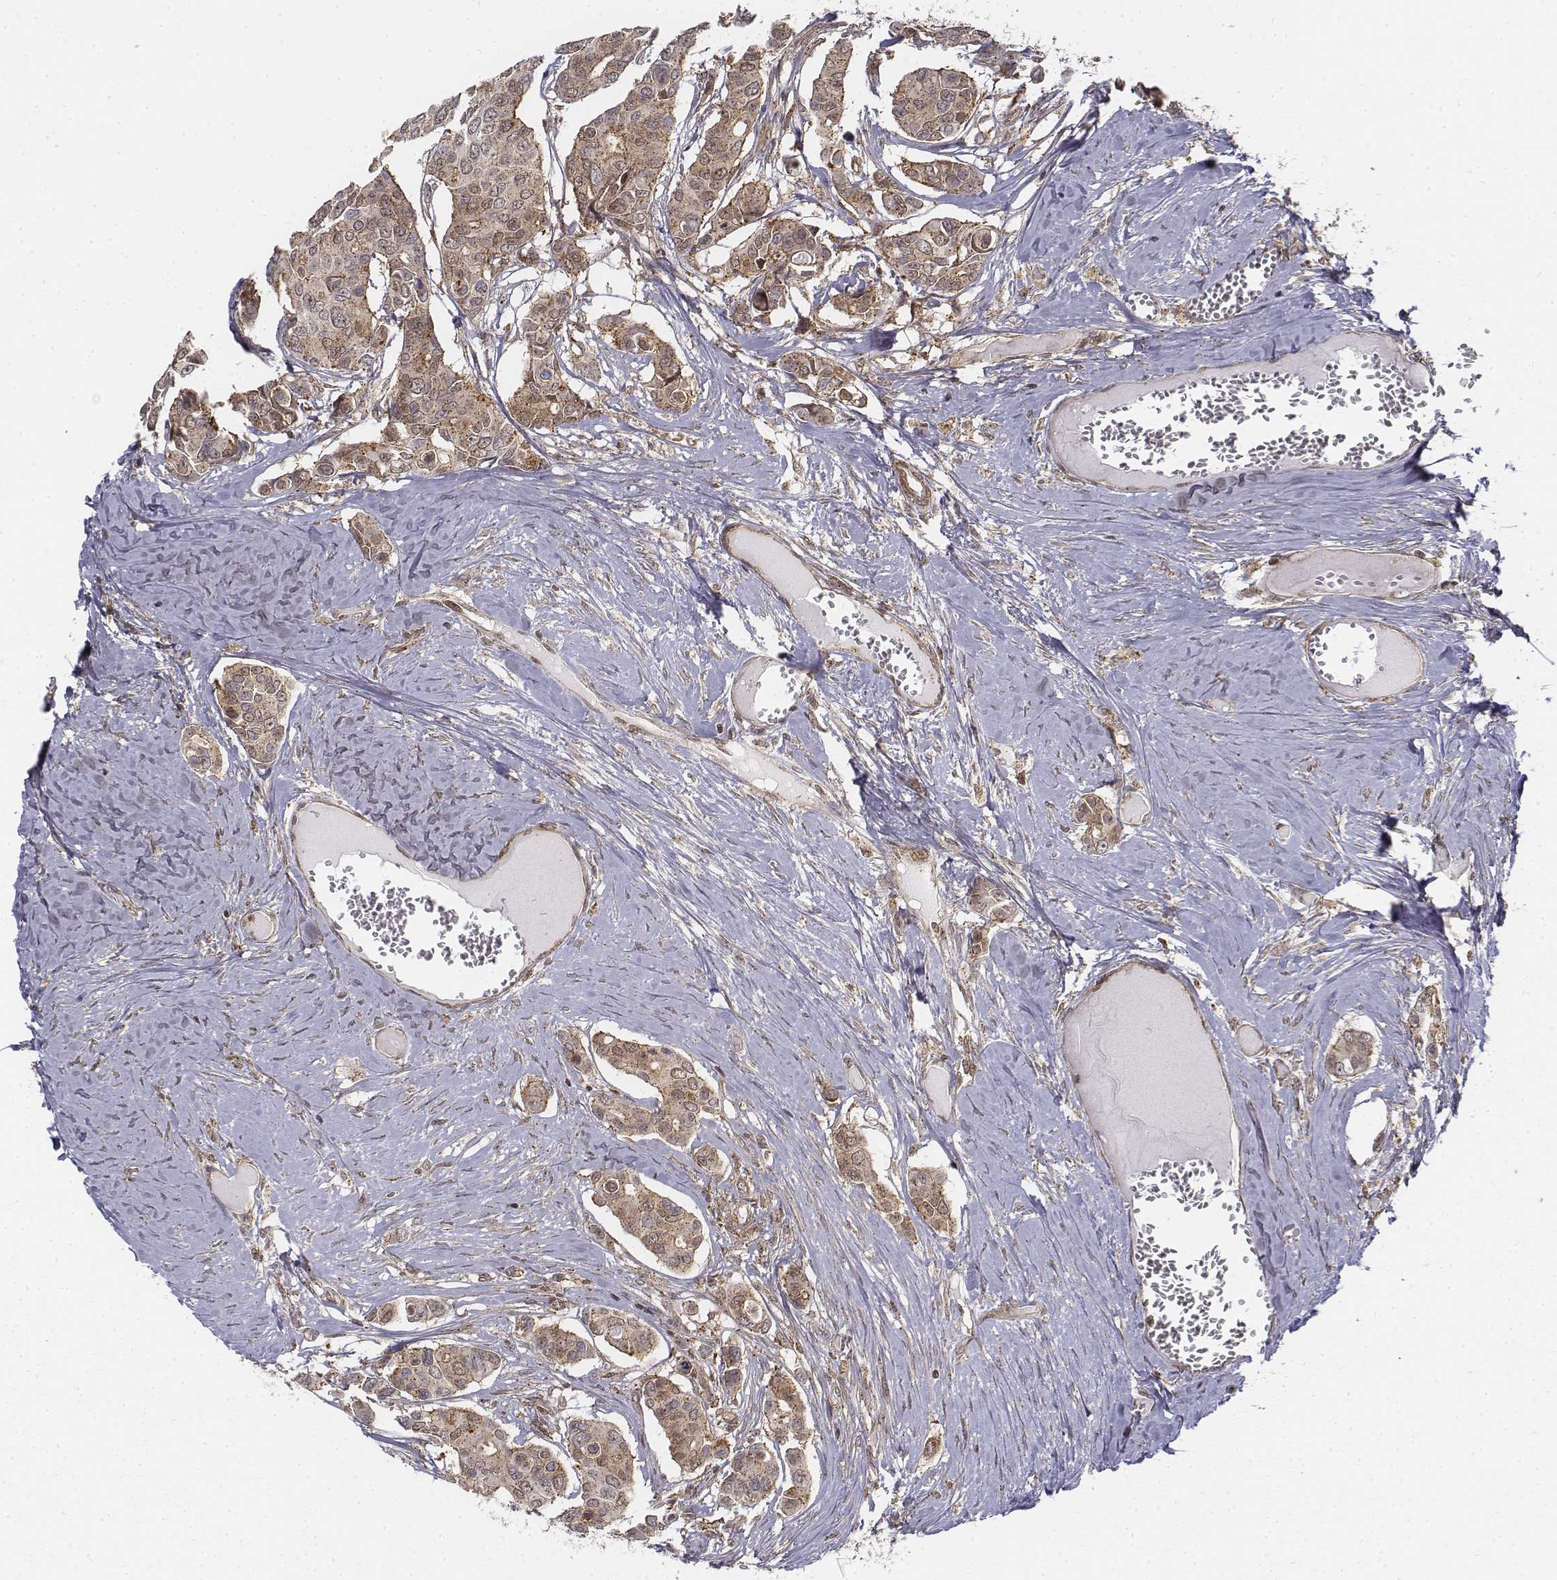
{"staining": {"intensity": "moderate", "quantity": "25%-75%", "location": "cytoplasmic/membranous"}, "tissue": "breast cancer", "cell_type": "Tumor cells", "image_type": "cancer", "snomed": [{"axis": "morphology", "description": "Duct carcinoma"}, {"axis": "topography", "description": "Breast"}], "caption": "This is an image of IHC staining of infiltrating ductal carcinoma (breast), which shows moderate positivity in the cytoplasmic/membranous of tumor cells.", "gene": "ZFYVE19", "patient": {"sex": "female", "age": 54}}